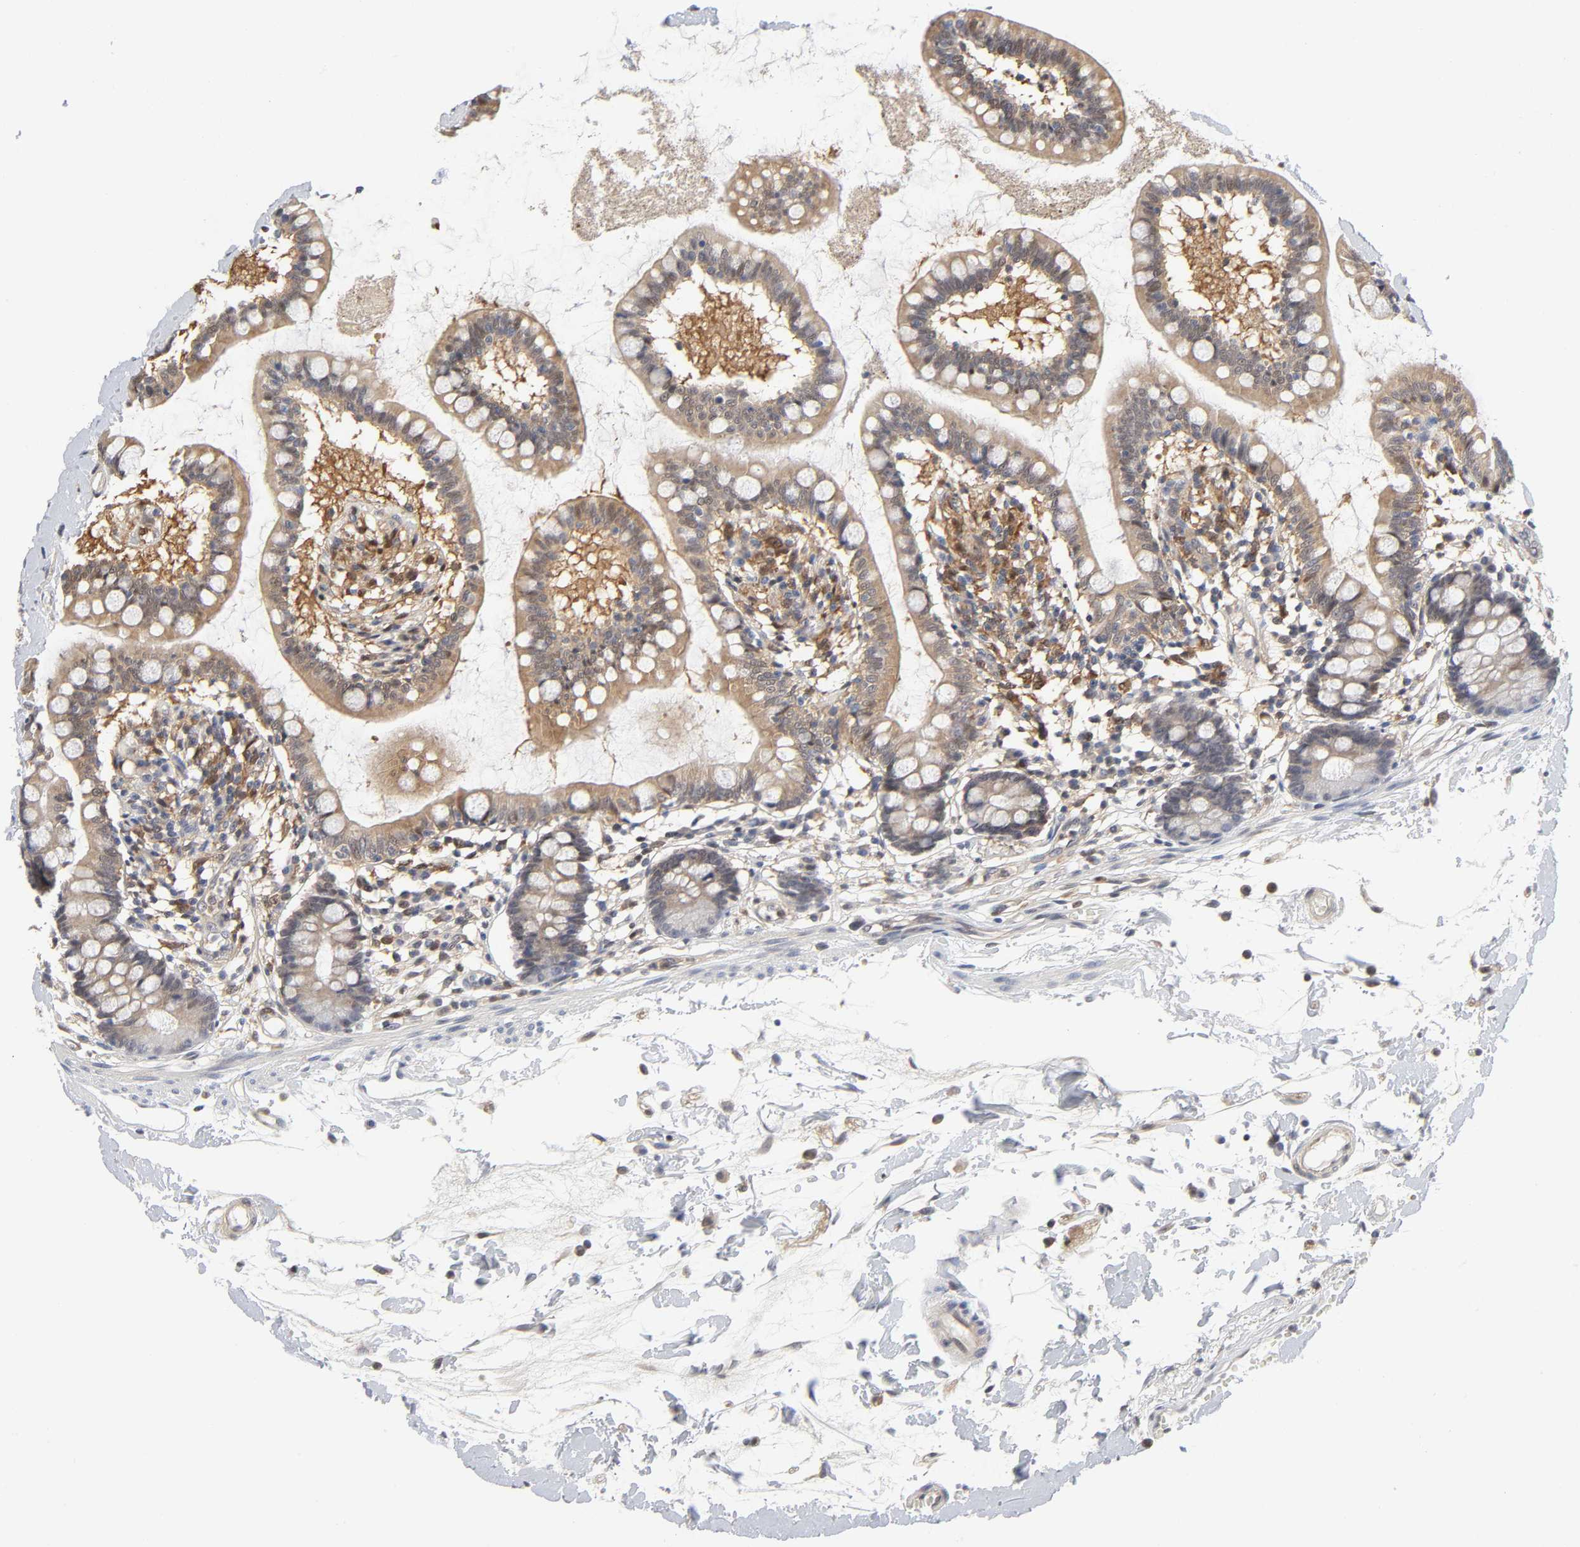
{"staining": {"intensity": "weak", "quantity": ">75%", "location": "cytoplasmic/membranous"}, "tissue": "small intestine", "cell_type": "Glandular cells", "image_type": "normal", "snomed": [{"axis": "morphology", "description": "Normal tissue, NOS"}, {"axis": "topography", "description": "Small intestine"}], "caption": "Protein expression by immunohistochemistry demonstrates weak cytoplasmic/membranous positivity in approximately >75% of glandular cells in normal small intestine. Immunohistochemistry stains the protein in brown and the nuclei are stained blue.", "gene": "PTEN", "patient": {"sex": "female", "age": 61}}